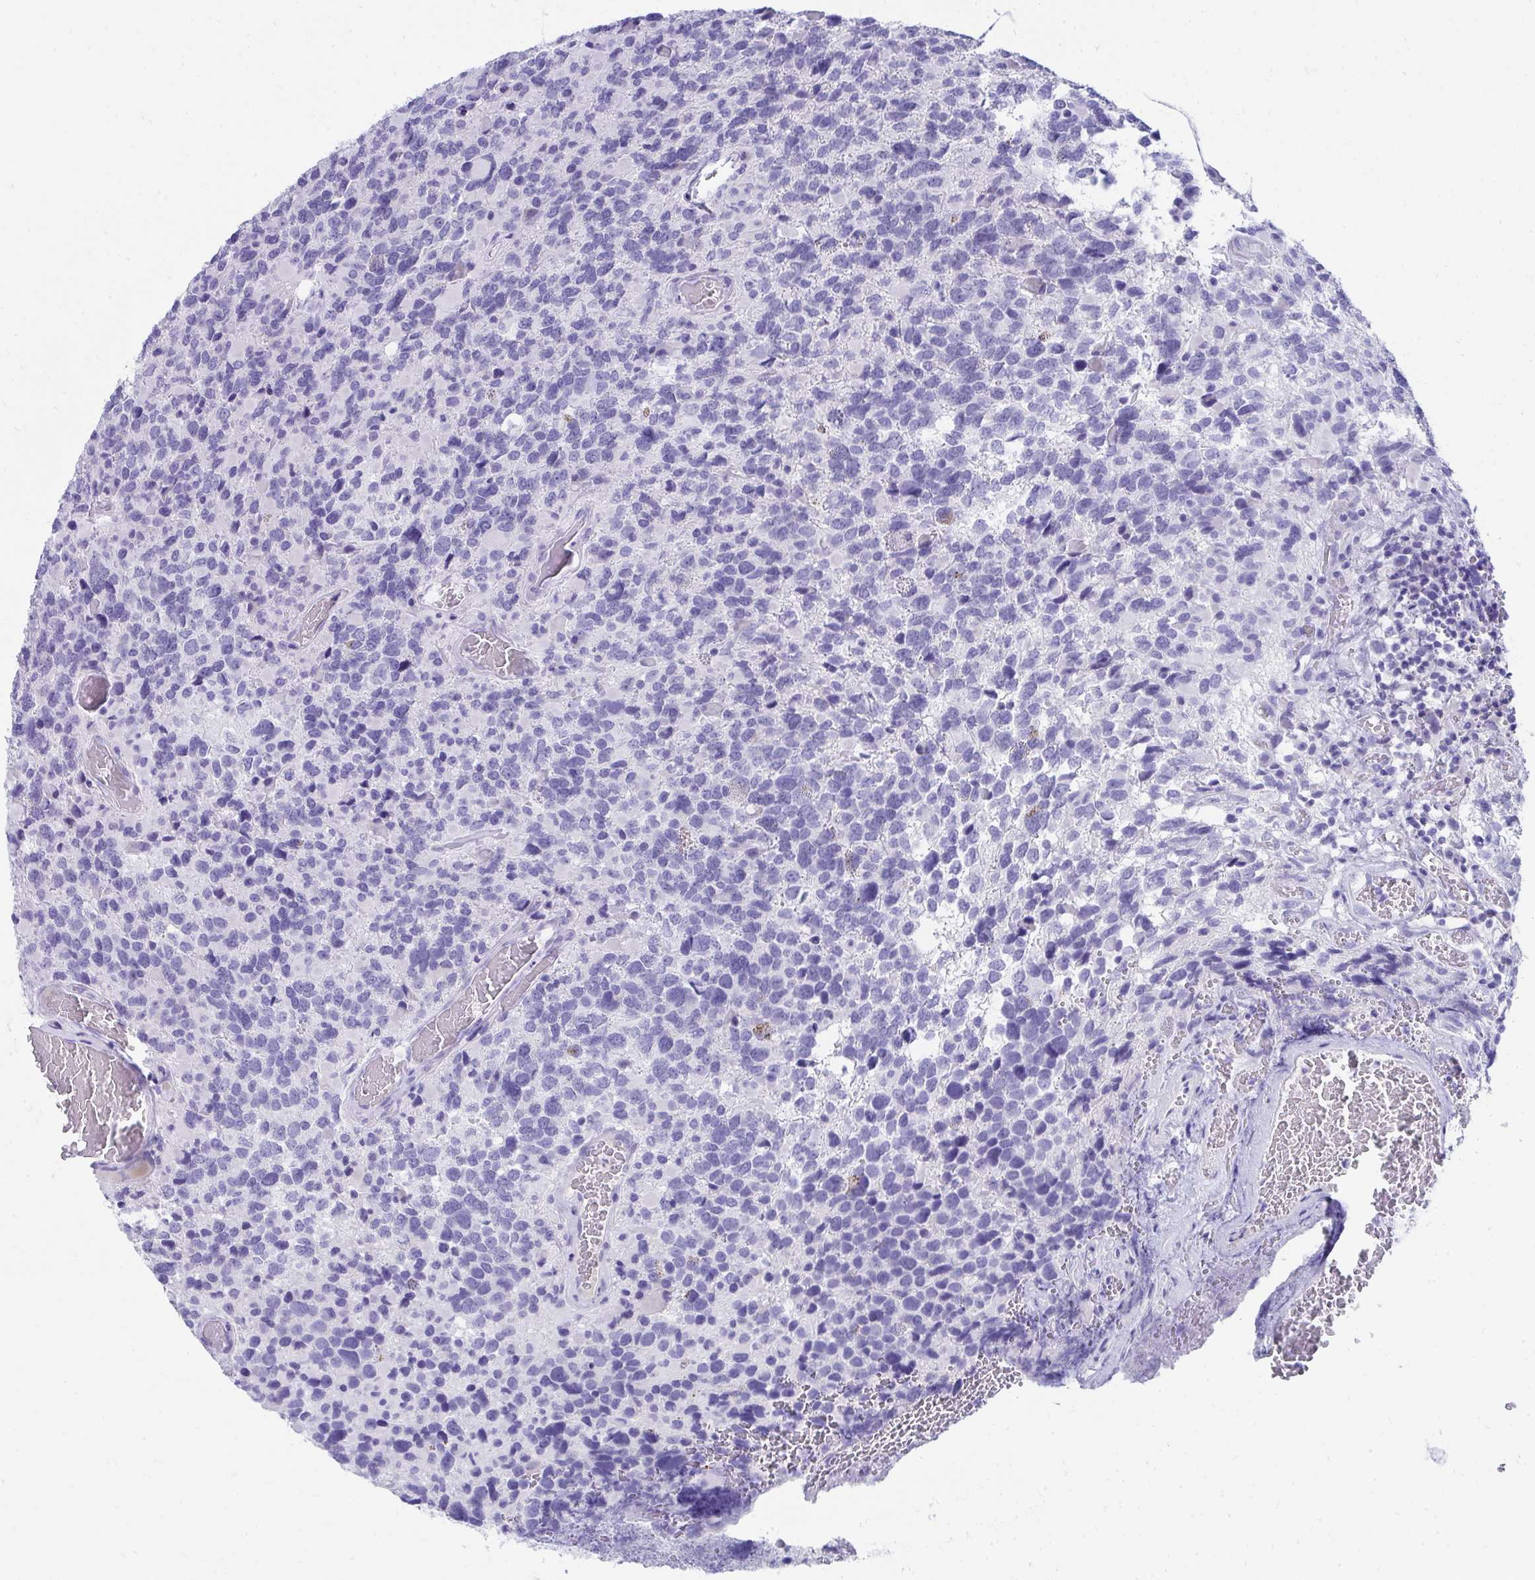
{"staining": {"intensity": "negative", "quantity": "none", "location": "none"}, "tissue": "glioma", "cell_type": "Tumor cells", "image_type": "cancer", "snomed": [{"axis": "morphology", "description": "Glioma, malignant, High grade"}, {"axis": "topography", "description": "Brain"}], "caption": "Photomicrograph shows no protein expression in tumor cells of malignant glioma (high-grade) tissue.", "gene": "SEC14L3", "patient": {"sex": "female", "age": 40}}